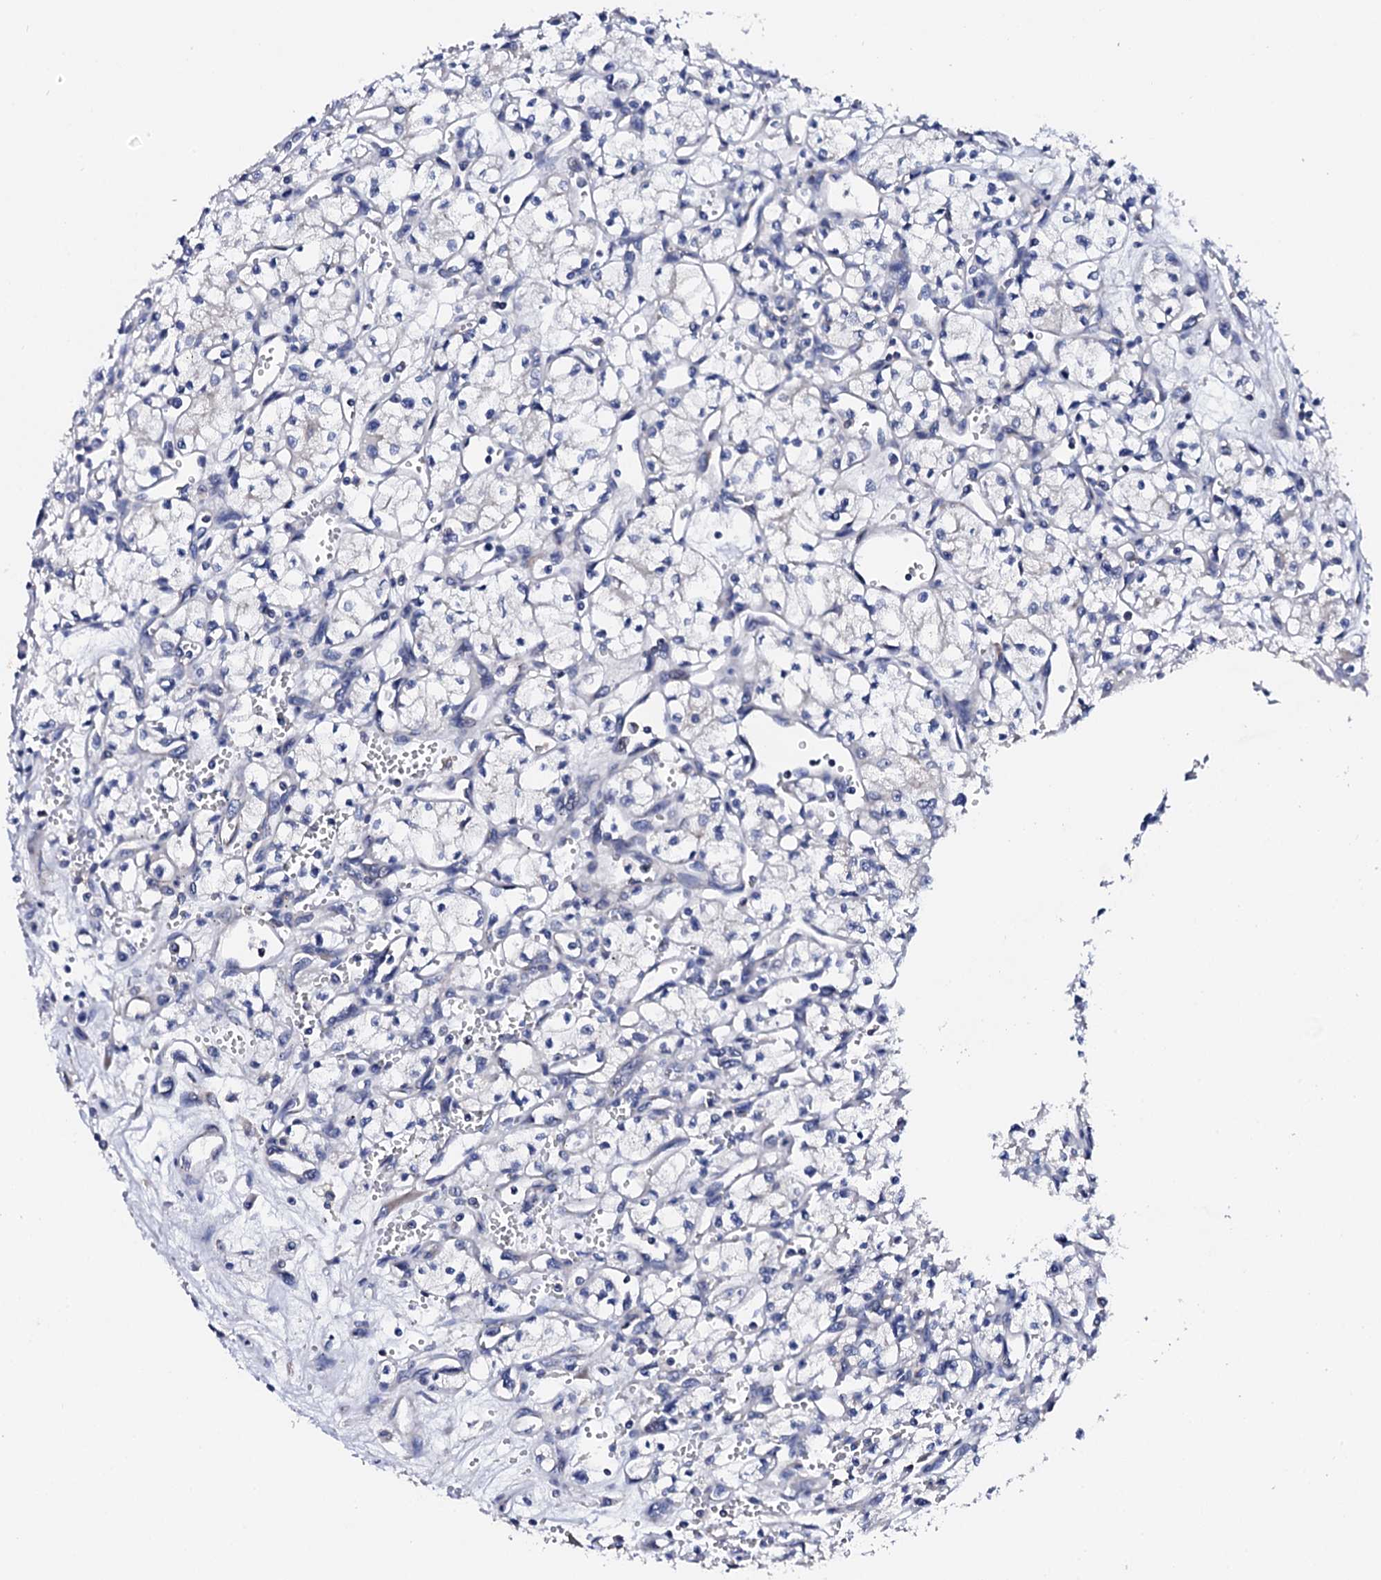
{"staining": {"intensity": "negative", "quantity": "none", "location": "none"}, "tissue": "renal cancer", "cell_type": "Tumor cells", "image_type": "cancer", "snomed": [{"axis": "morphology", "description": "Adenocarcinoma, NOS"}, {"axis": "topography", "description": "Kidney"}], "caption": "Immunohistochemistry (IHC) photomicrograph of human adenocarcinoma (renal) stained for a protein (brown), which demonstrates no positivity in tumor cells. The staining is performed using DAB brown chromogen with nuclei counter-stained in using hematoxylin.", "gene": "NUP58", "patient": {"sex": "male", "age": 59}}